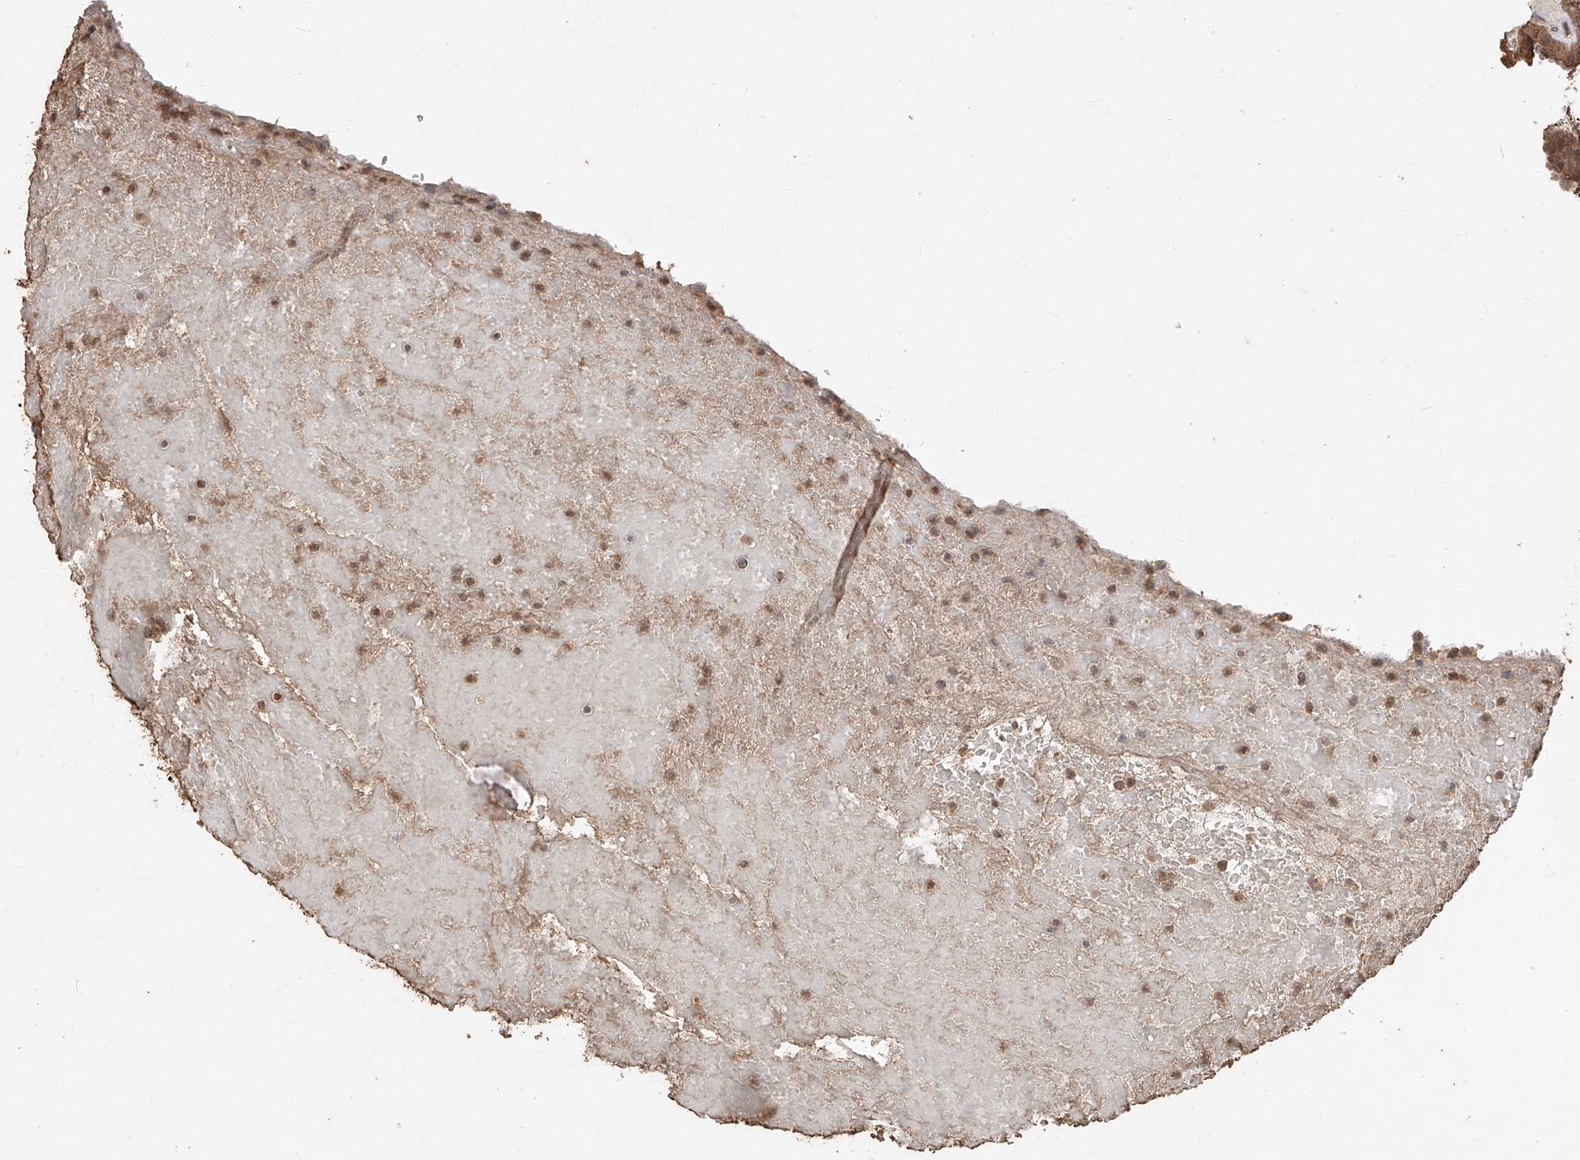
{"staining": {"intensity": "moderate", "quantity": ">75%", "location": "cytoplasmic/membranous"}, "tissue": "thyroid cancer", "cell_type": "Tumor cells", "image_type": "cancer", "snomed": [{"axis": "morphology", "description": "Papillary adenocarcinoma, NOS"}, {"axis": "topography", "description": "Thyroid gland"}], "caption": "Immunohistochemical staining of papillary adenocarcinoma (thyroid) reveals medium levels of moderate cytoplasmic/membranous positivity in about >75% of tumor cells.", "gene": "ELOVL1", "patient": {"sex": "male", "age": 77}}